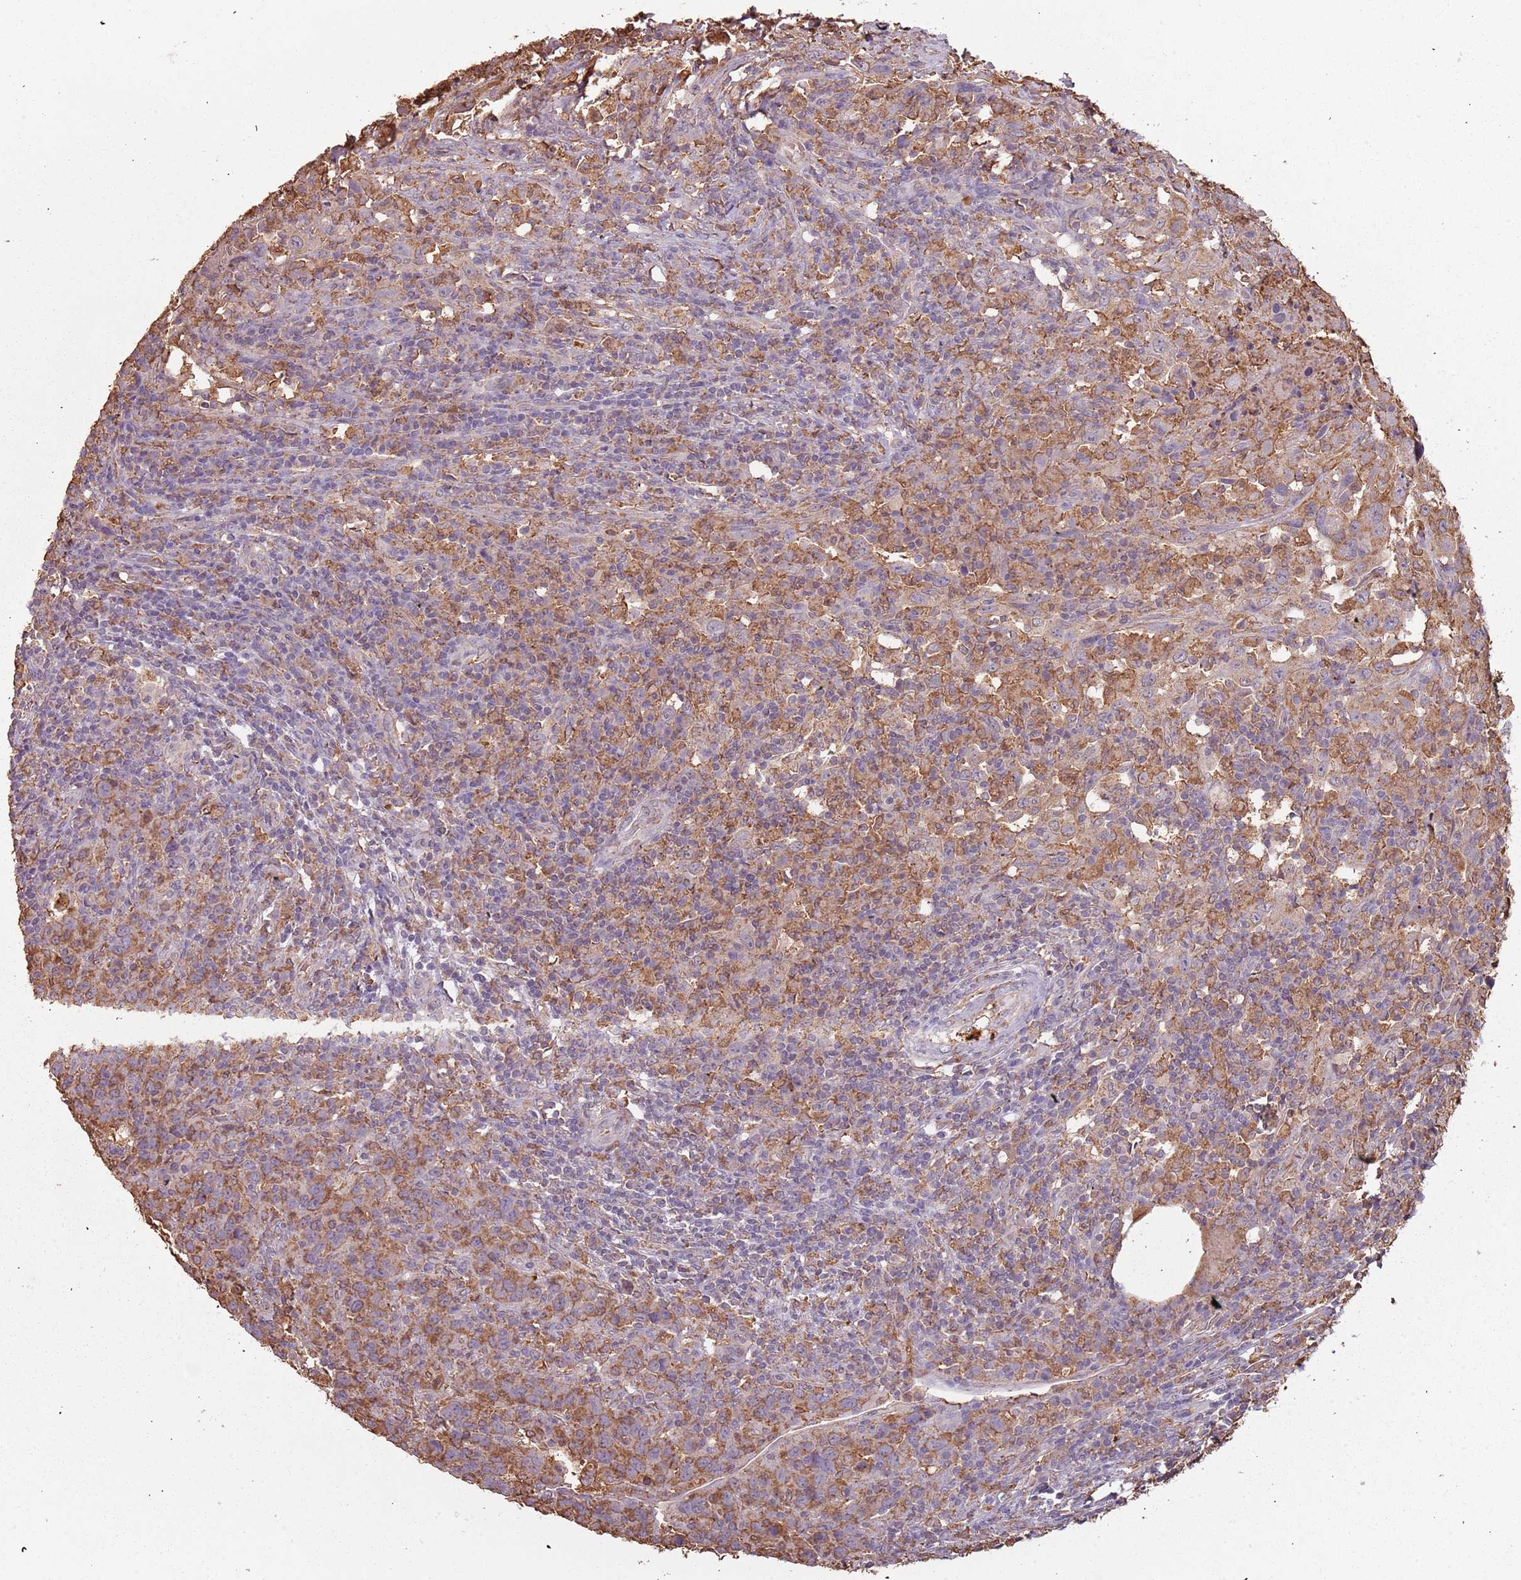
{"staining": {"intensity": "moderate", "quantity": ">75%", "location": "cytoplasmic/membranous"}, "tissue": "urothelial cancer", "cell_type": "Tumor cells", "image_type": "cancer", "snomed": [{"axis": "morphology", "description": "Urothelial carcinoma, High grade"}, {"axis": "topography", "description": "Urinary bladder"}], "caption": "Tumor cells show medium levels of moderate cytoplasmic/membranous expression in about >75% of cells in urothelial cancer.", "gene": "ATOSB", "patient": {"sex": "male", "age": 61}}